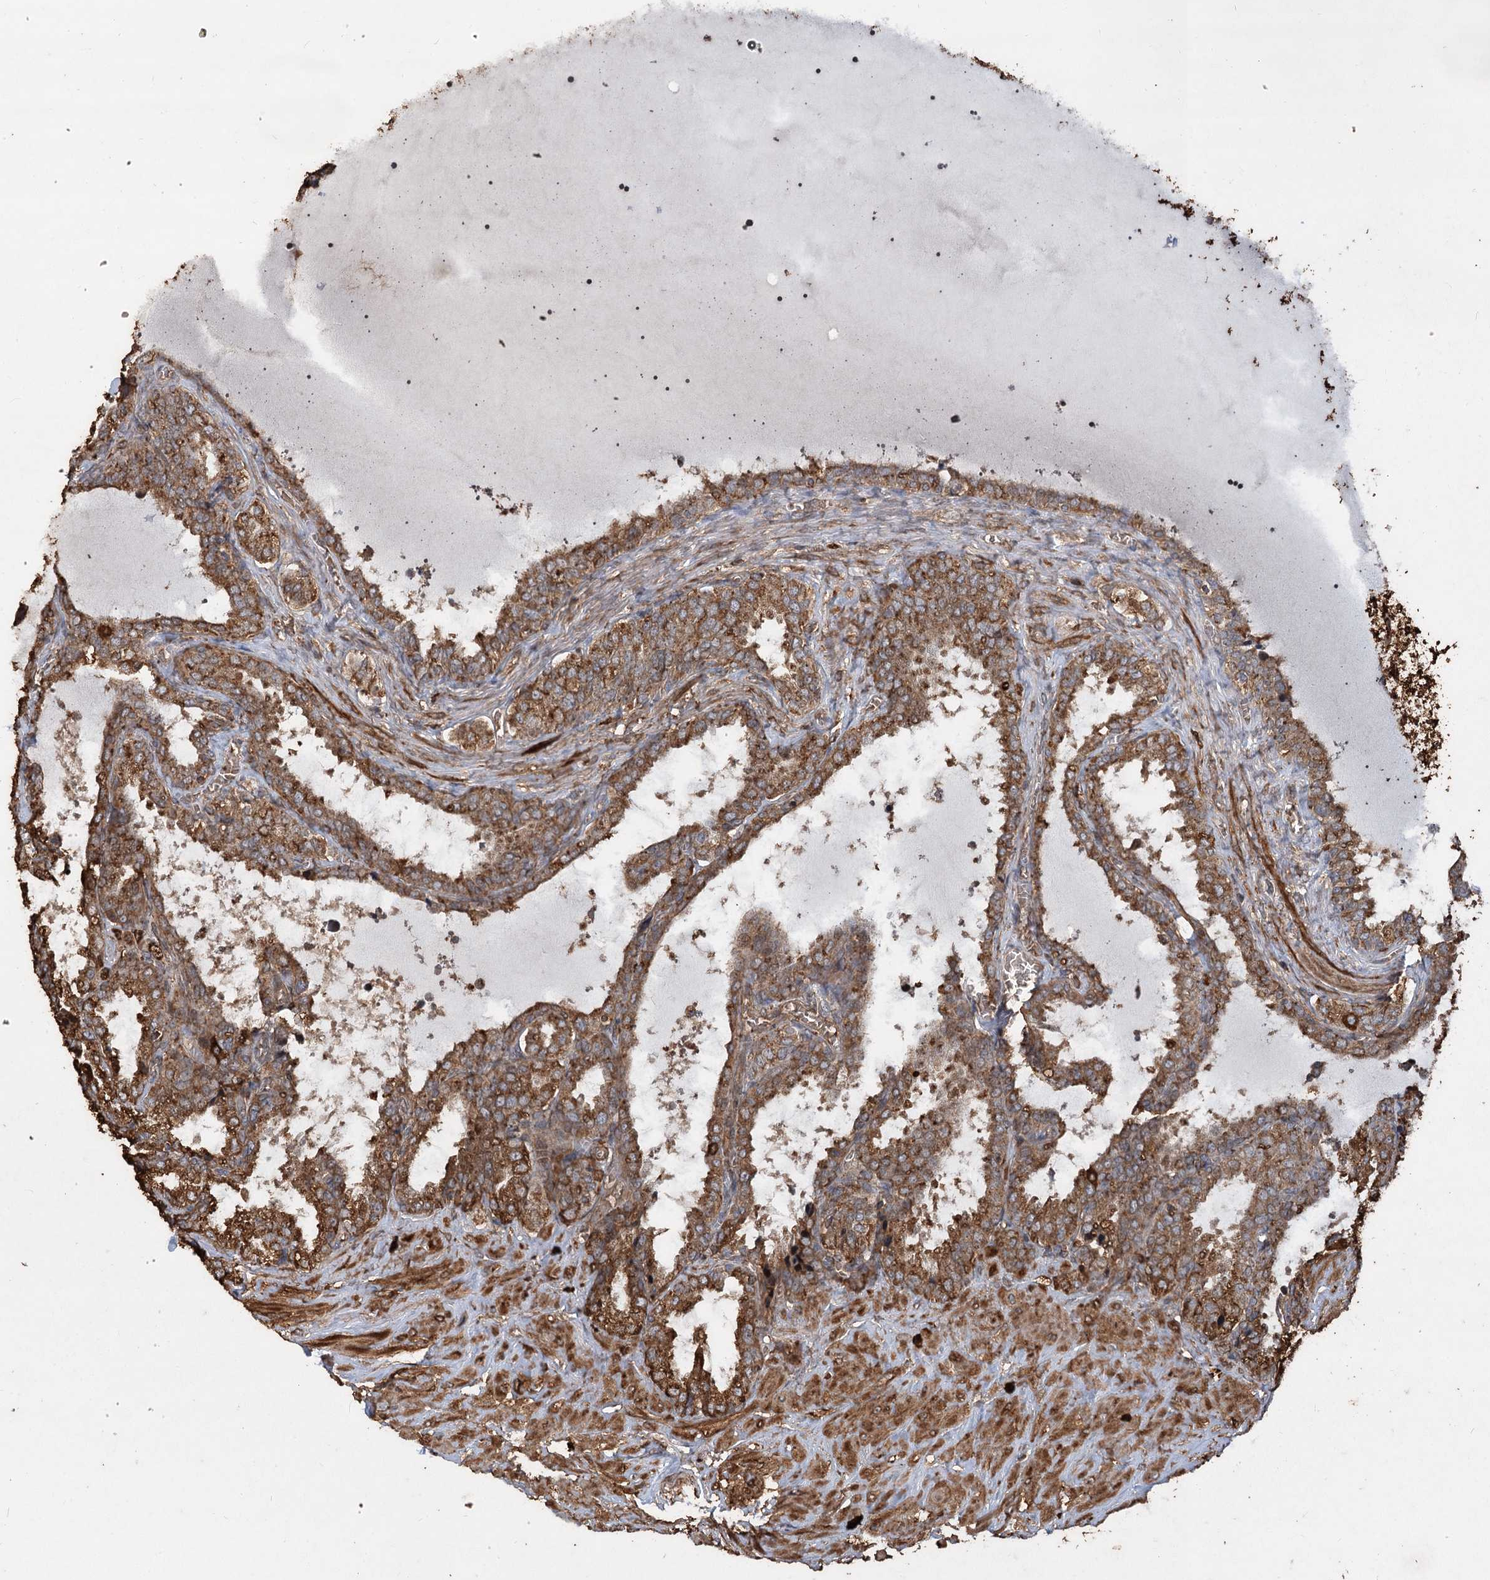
{"staining": {"intensity": "strong", "quantity": ">75%", "location": "cytoplasmic/membranous"}, "tissue": "seminal vesicle", "cell_type": "Glandular cells", "image_type": "normal", "snomed": [{"axis": "morphology", "description": "Normal tissue, NOS"}, {"axis": "topography", "description": "Seminal veicle"}], "caption": "Immunohistochemistry of benign human seminal vesicle demonstrates high levels of strong cytoplasmic/membranous staining in approximately >75% of glandular cells.", "gene": "PIK3C2A", "patient": {"sex": "male", "age": 46}}